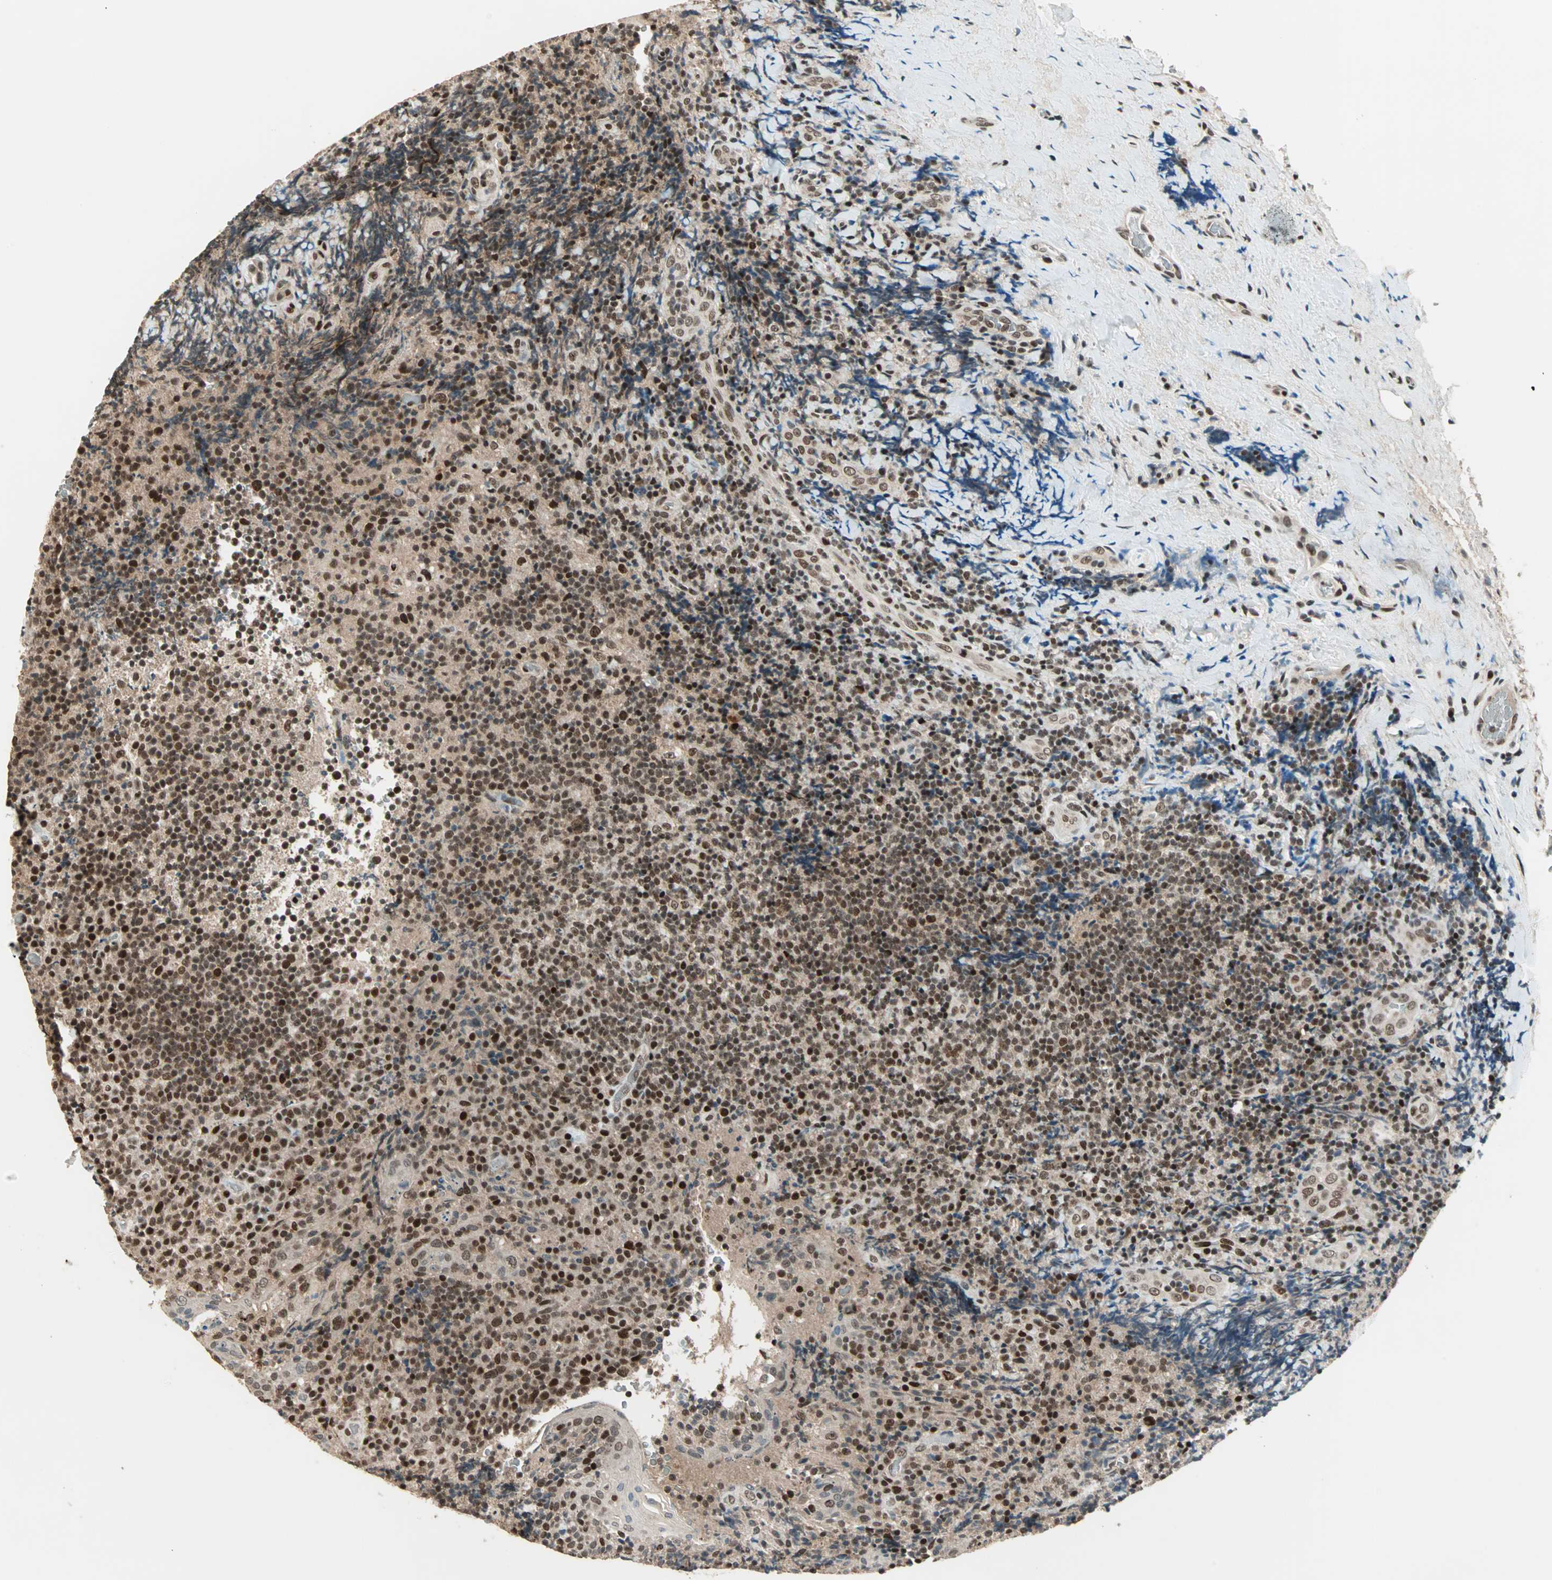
{"staining": {"intensity": "strong", "quantity": ">75%", "location": "cytoplasmic/membranous,nuclear"}, "tissue": "lymphoma", "cell_type": "Tumor cells", "image_type": "cancer", "snomed": [{"axis": "morphology", "description": "Malignant lymphoma, non-Hodgkin's type, High grade"}, {"axis": "topography", "description": "Tonsil"}], "caption": "Lymphoma stained for a protein (brown) reveals strong cytoplasmic/membranous and nuclear positive staining in about >75% of tumor cells.", "gene": "MDC1", "patient": {"sex": "female", "age": 36}}